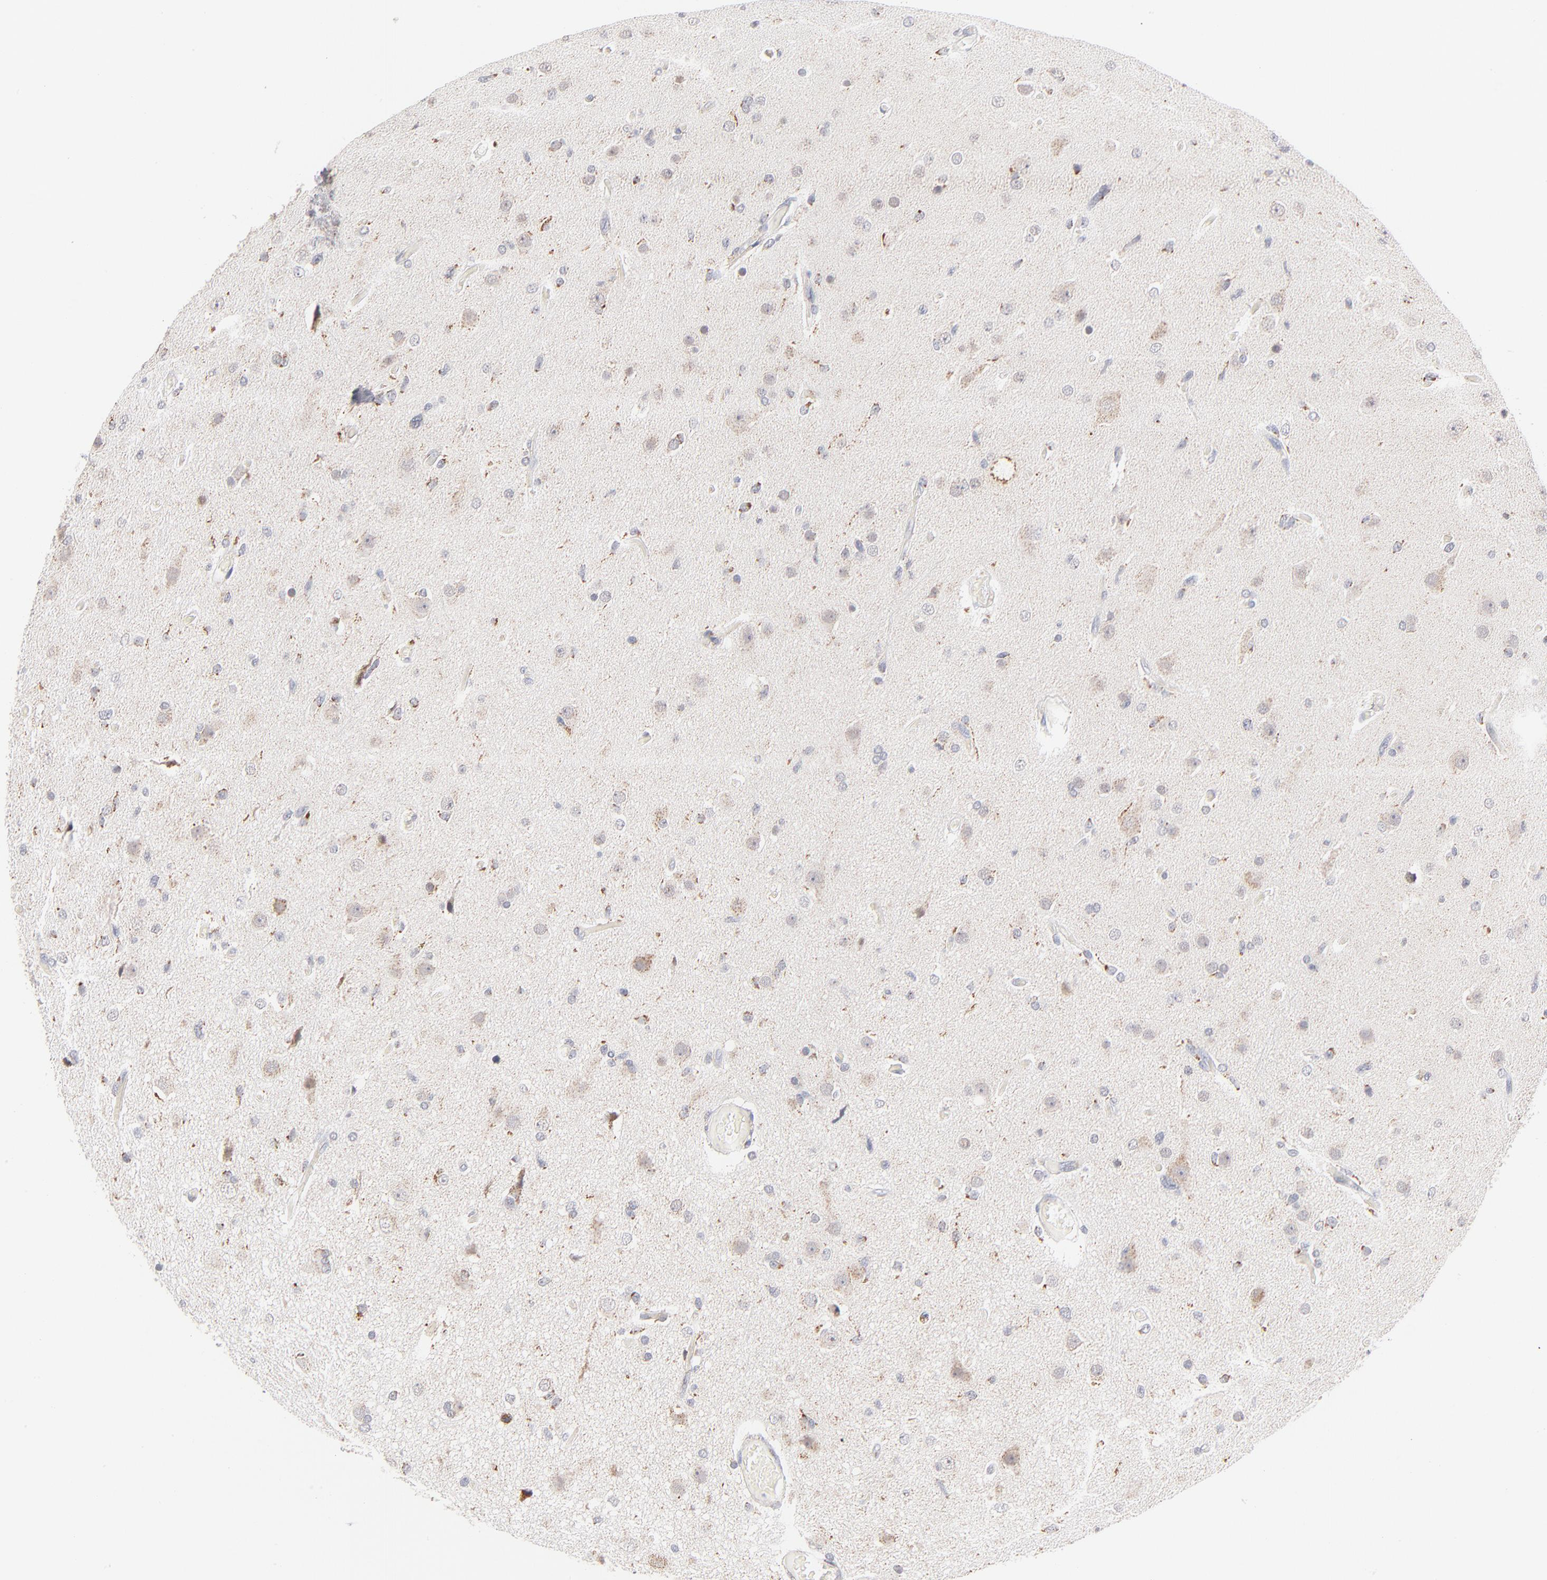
{"staining": {"intensity": "moderate", "quantity": "25%-75%", "location": "cytoplasmic/membranous"}, "tissue": "glioma", "cell_type": "Tumor cells", "image_type": "cancer", "snomed": [{"axis": "morphology", "description": "Glioma, malignant, High grade"}, {"axis": "topography", "description": "Brain"}], "caption": "Glioma was stained to show a protein in brown. There is medium levels of moderate cytoplasmic/membranous staining in about 25%-75% of tumor cells.", "gene": "MRPL58", "patient": {"sex": "male", "age": 33}}